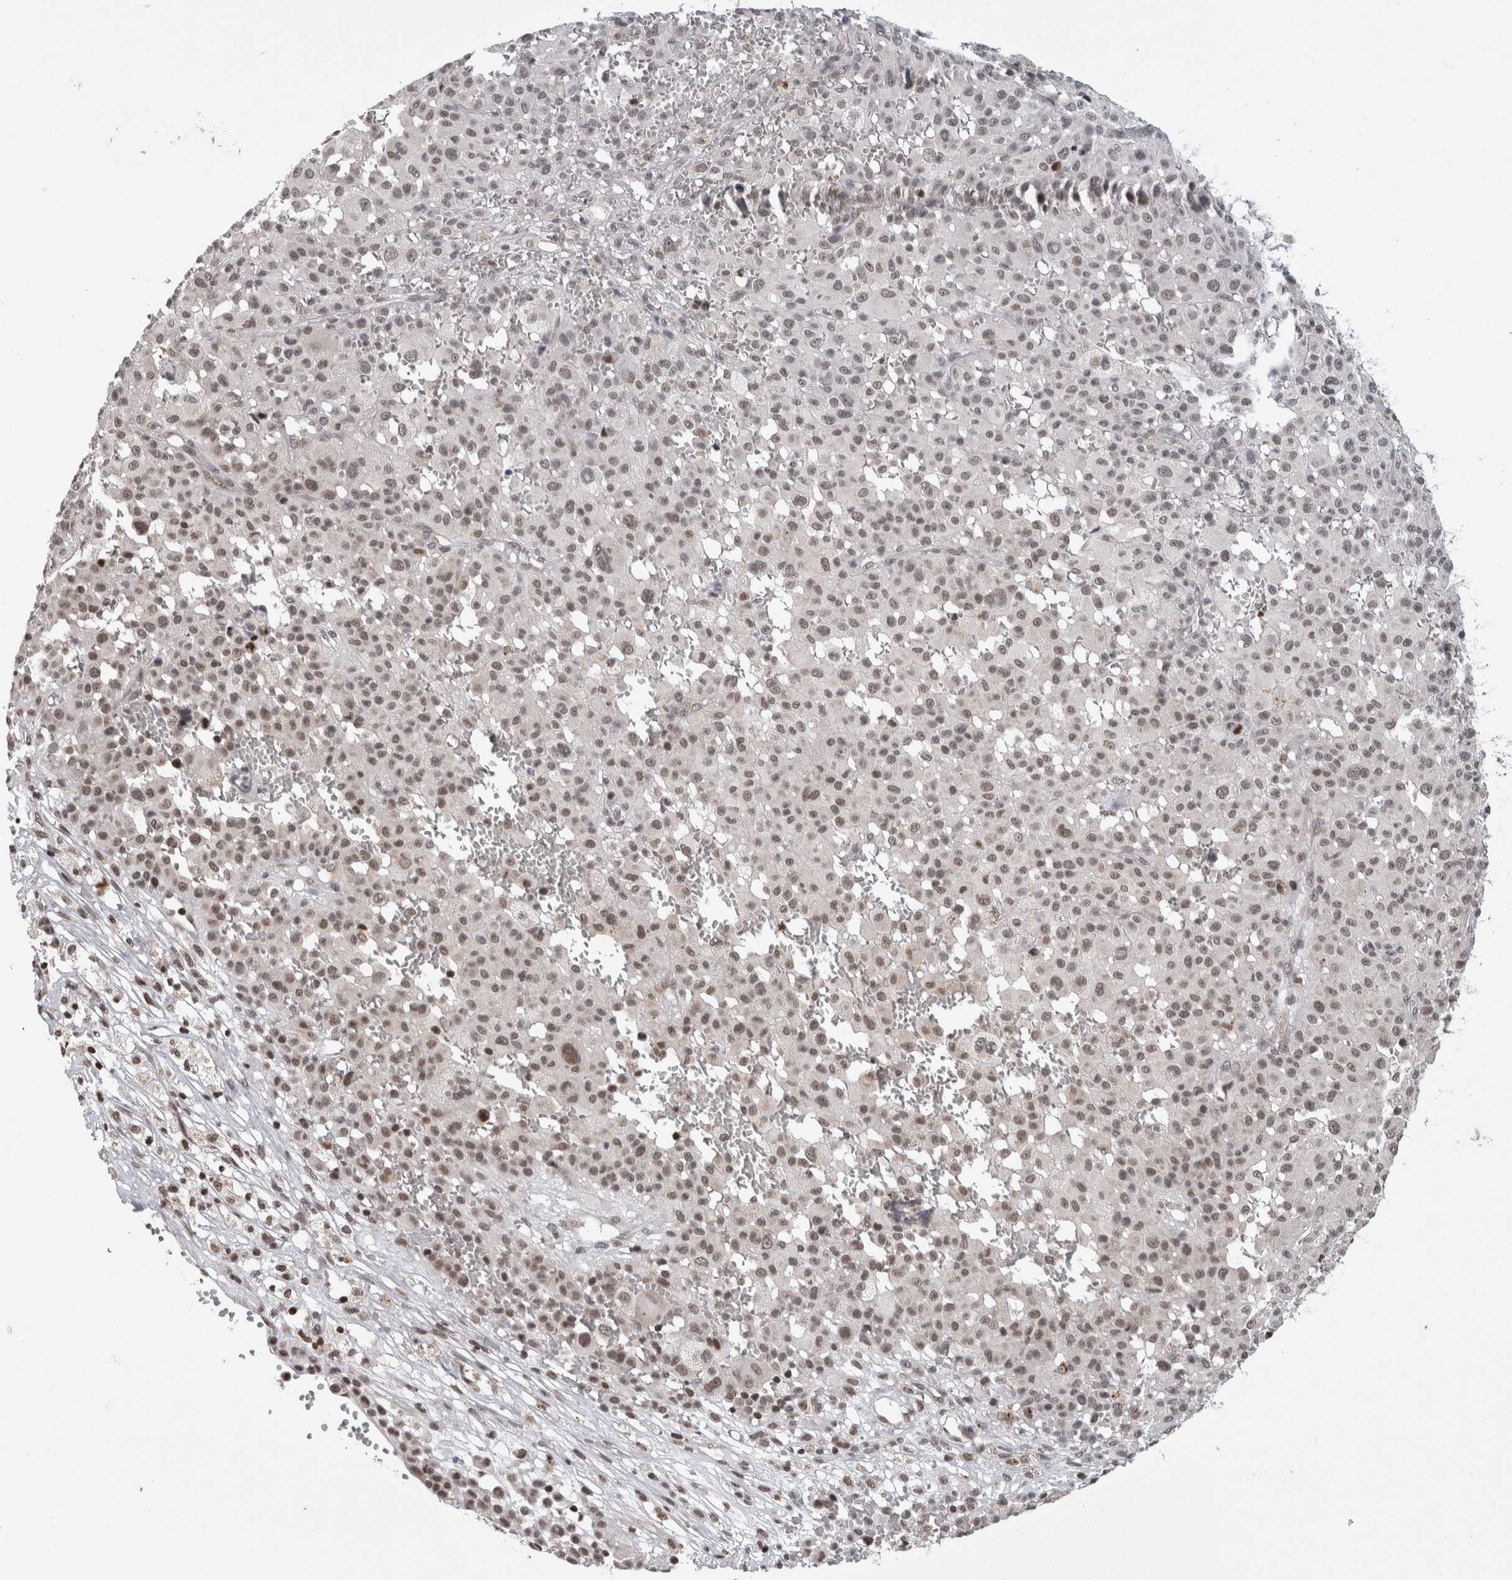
{"staining": {"intensity": "weak", "quantity": "25%-75%", "location": "nuclear"}, "tissue": "melanoma", "cell_type": "Tumor cells", "image_type": "cancer", "snomed": [{"axis": "morphology", "description": "Malignant melanoma, Metastatic site"}, {"axis": "topography", "description": "Skin"}], "caption": "A micrograph of human melanoma stained for a protein shows weak nuclear brown staining in tumor cells.", "gene": "ZBTB11", "patient": {"sex": "female", "age": 74}}